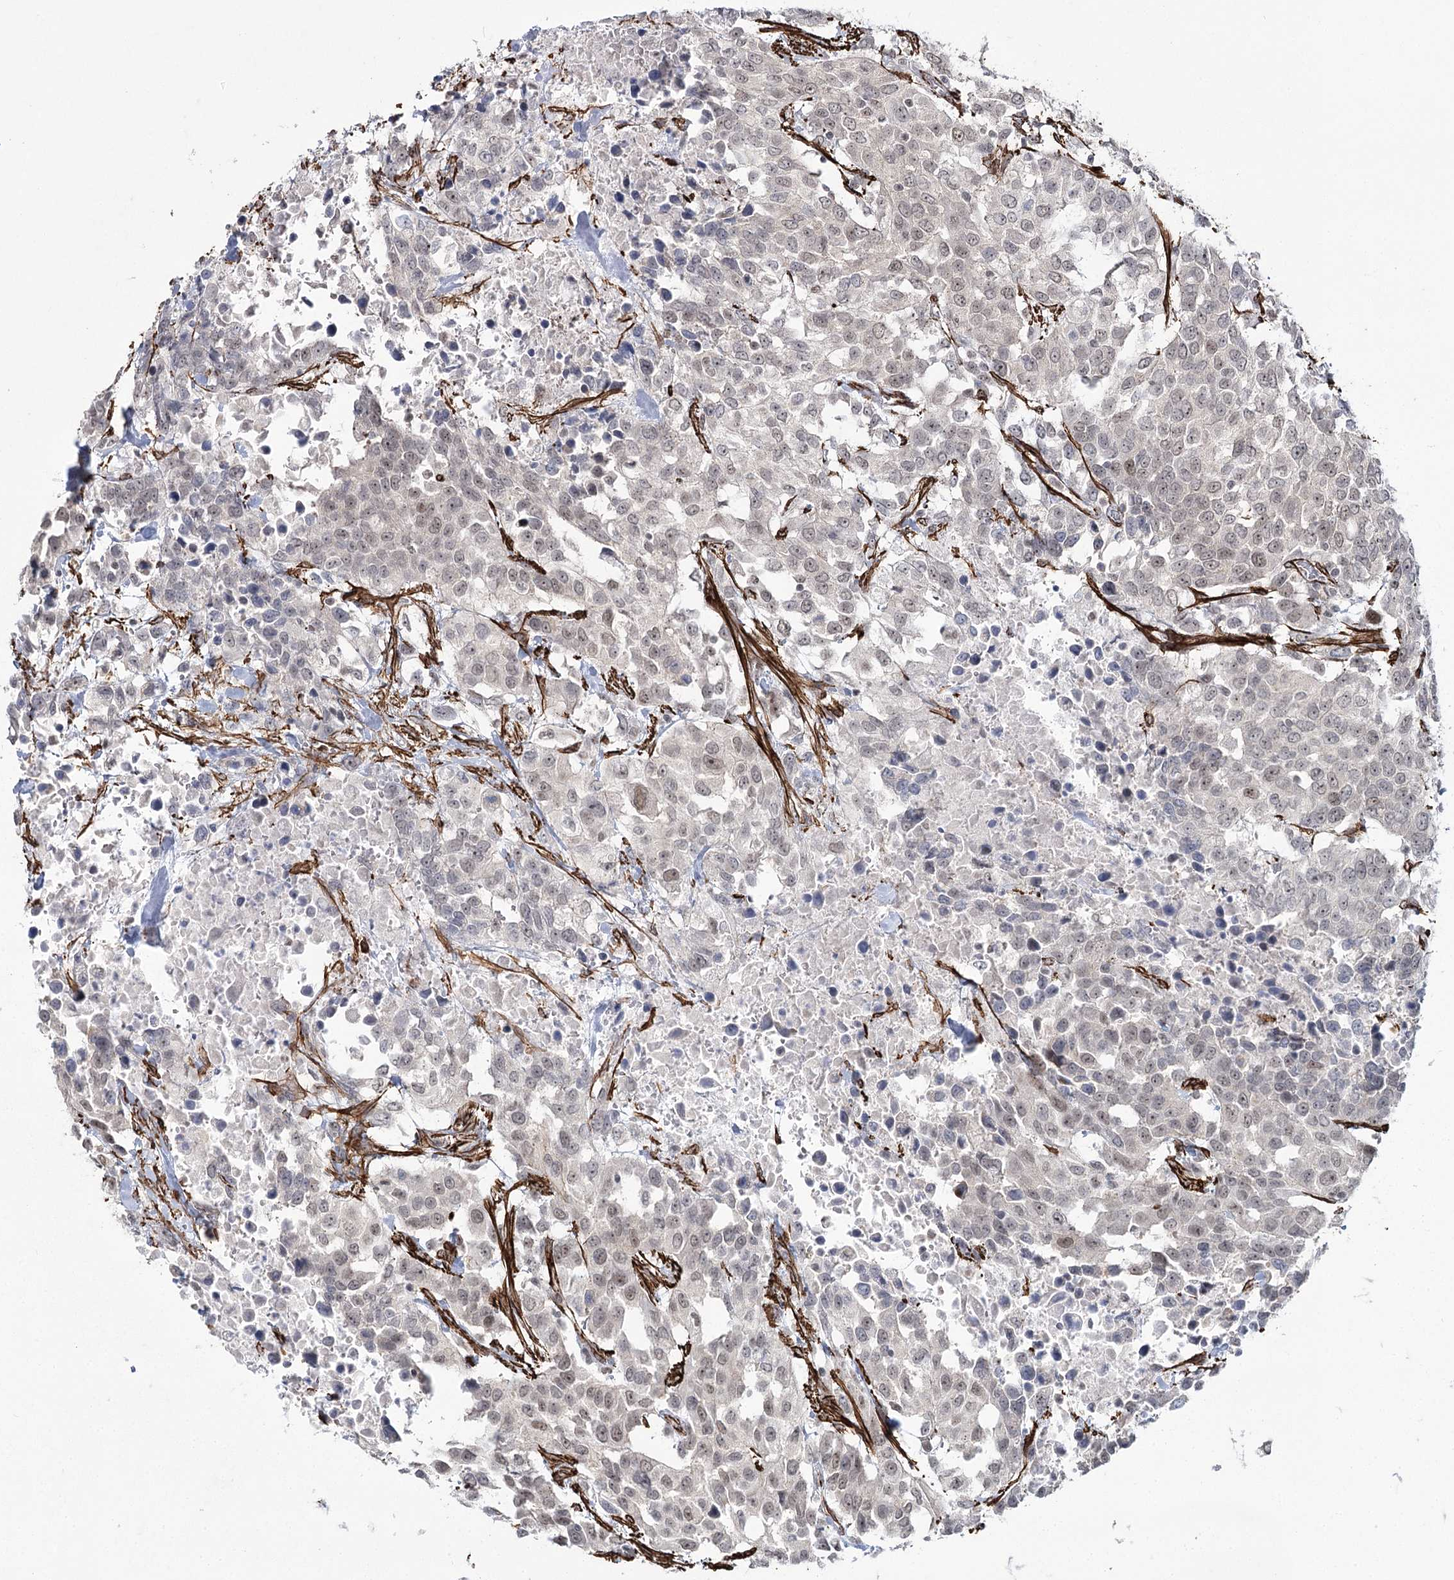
{"staining": {"intensity": "weak", "quantity": "25%-75%", "location": "nuclear"}, "tissue": "urothelial cancer", "cell_type": "Tumor cells", "image_type": "cancer", "snomed": [{"axis": "morphology", "description": "Urothelial carcinoma, High grade"}, {"axis": "topography", "description": "Urinary bladder"}], "caption": "DAB (3,3'-diaminobenzidine) immunohistochemical staining of urothelial carcinoma (high-grade) reveals weak nuclear protein positivity in about 25%-75% of tumor cells.", "gene": "CWF19L1", "patient": {"sex": "female", "age": 80}}